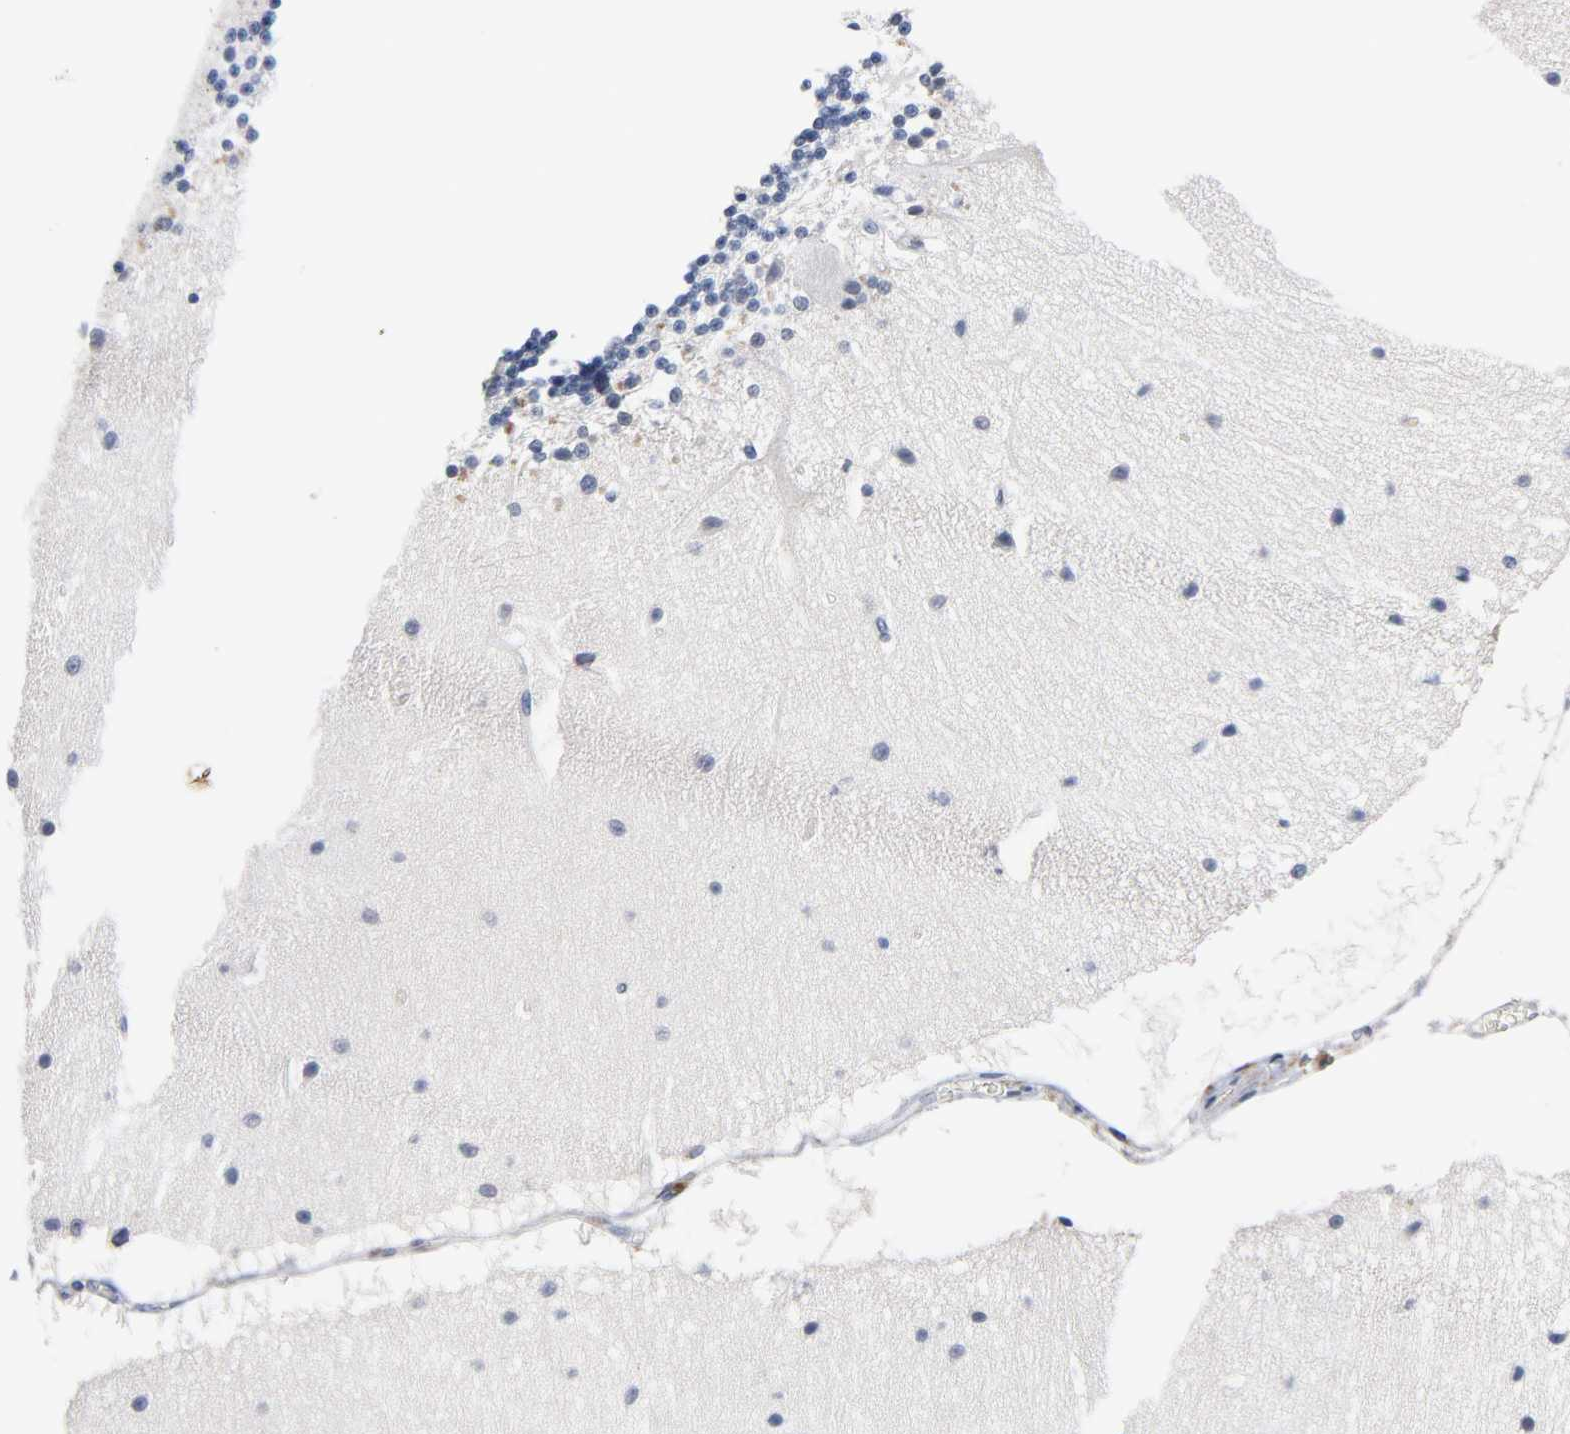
{"staining": {"intensity": "negative", "quantity": "none", "location": "none"}, "tissue": "cerebellum", "cell_type": "Cells in granular layer", "image_type": "normal", "snomed": [{"axis": "morphology", "description": "Normal tissue, NOS"}, {"axis": "topography", "description": "Cerebellum"}], "caption": "Immunohistochemical staining of benign cerebellum reveals no significant positivity in cells in granular layer. (Brightfield microscopy of DAB immunohistochemistry (IHC) at high magnification).", "gene": "NFATC1", "patient": {"sex": "female", "age": 54}}